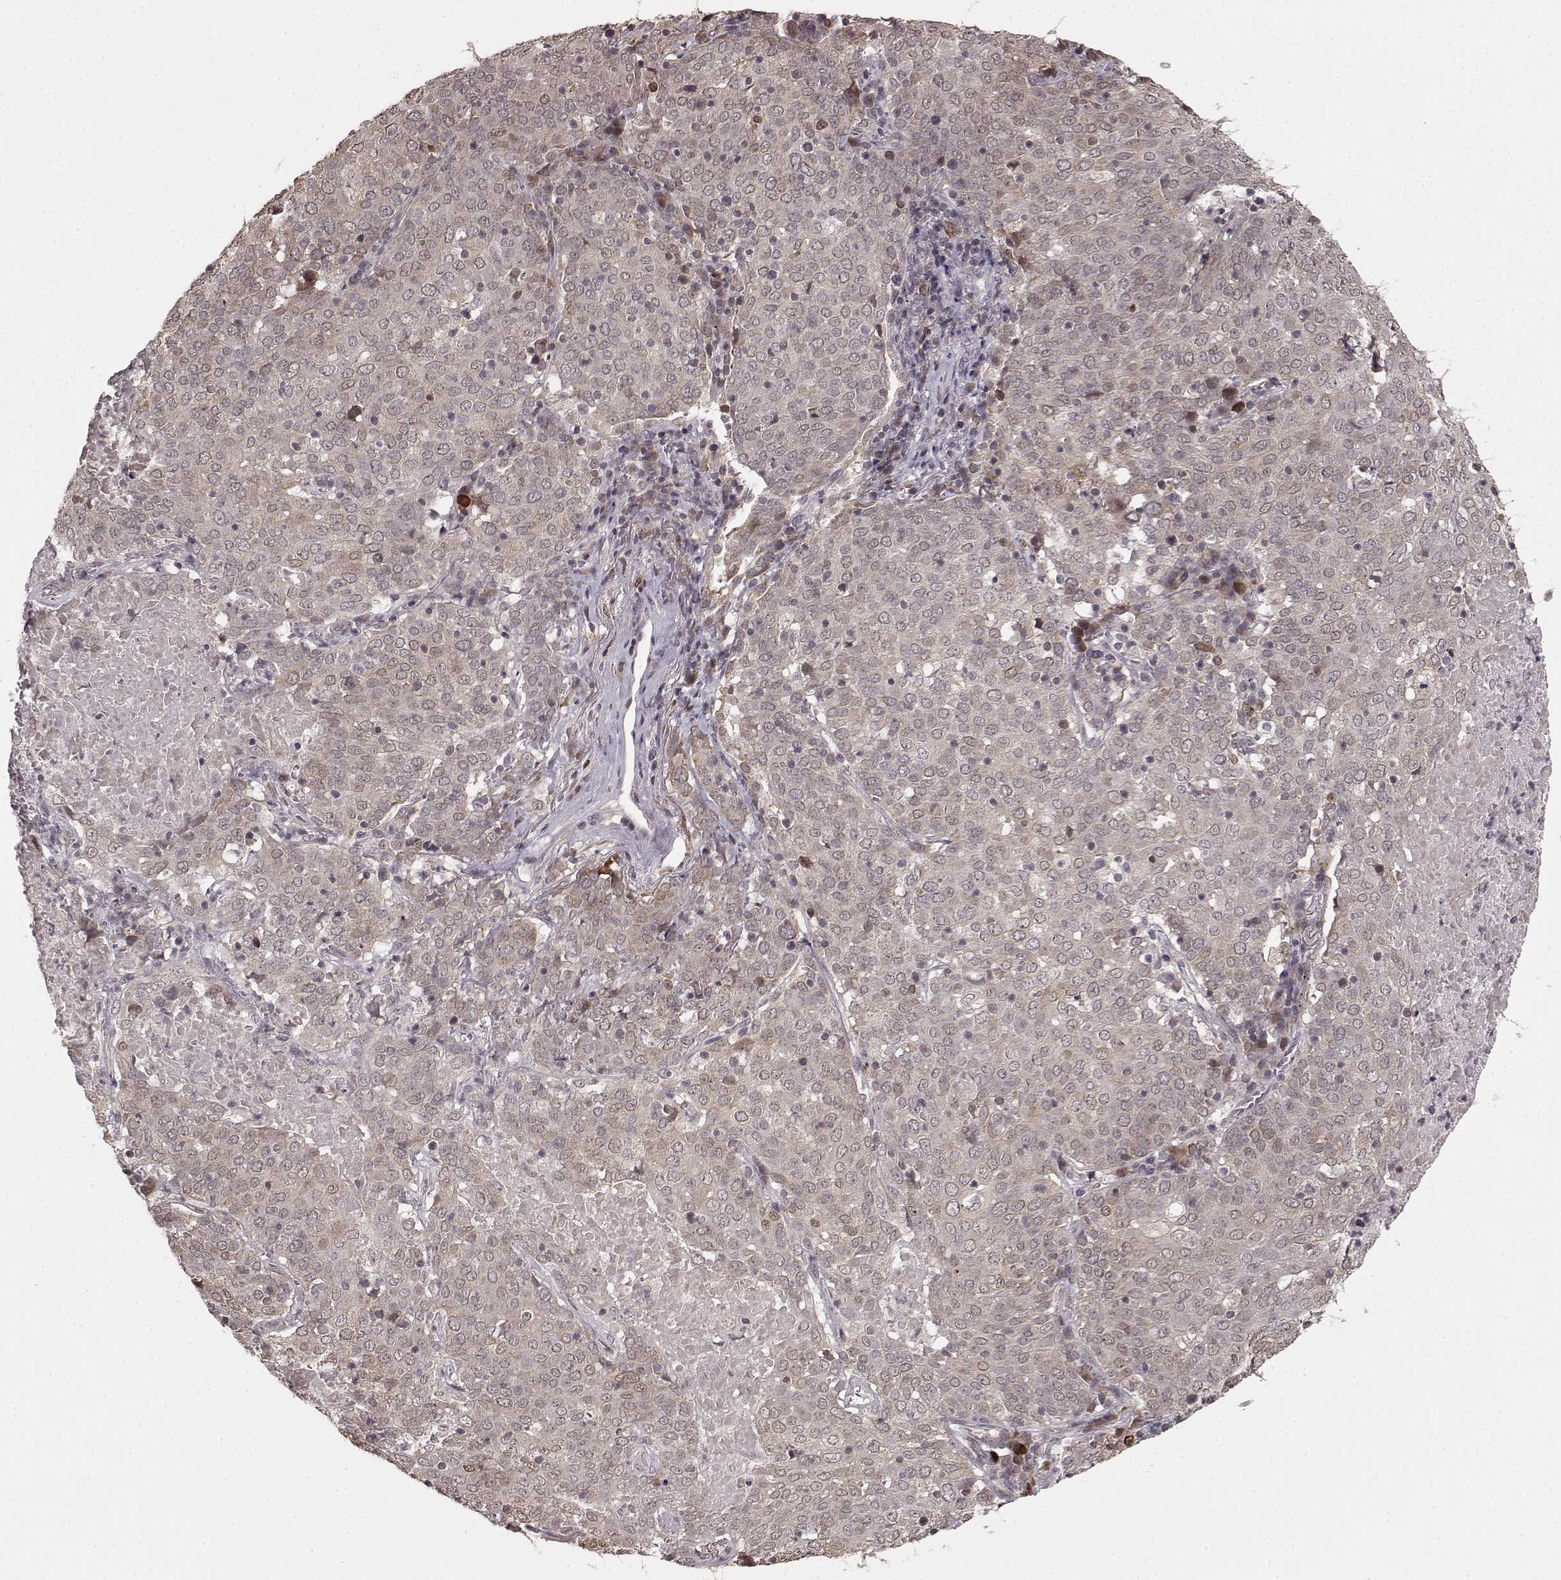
{"staining": {"intensity": "weak", "quantity": ">75%", "location": "cytoplasmic/membranous"}, "tissue": "lung cancer", "cell_type": "Tumor cells", "image_type": "cancer", "snomed": [{"axis": "morphology", "description": "Squamous cell carcinoma, NOS"}, {"axis": "topography", "description": "Lung"}], "caption": "Lung cancer stained for a protein (brown) exhibits weak cytoplasmic/membranous positive positivity in about >75% of tumor cells.", "gene": "ELOVL5", "patient": {"sex": "male", "age": 82}}